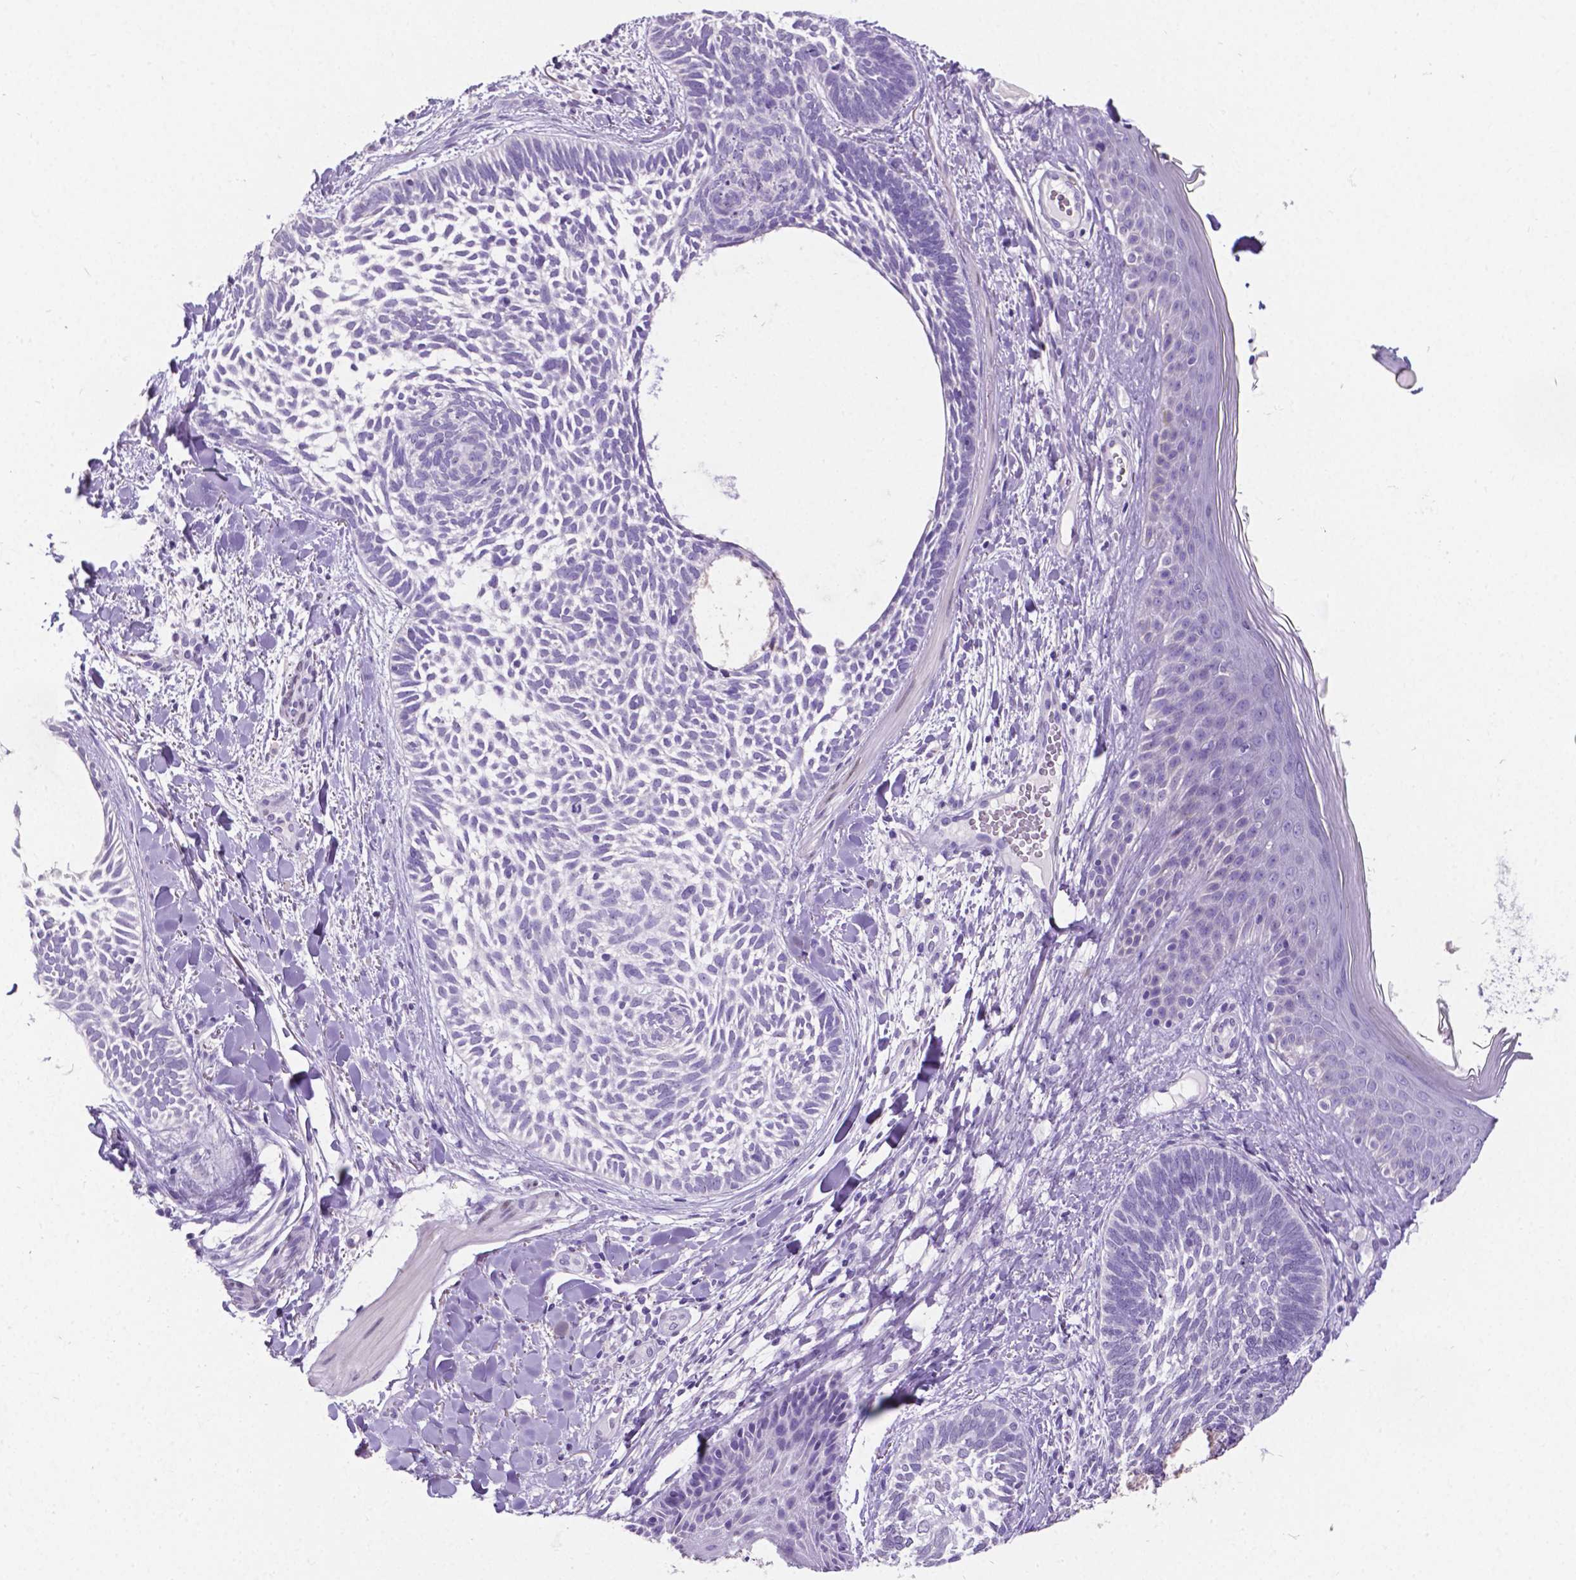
{"staining": {"intensity": "negative", "quantity": "none", "location": "none"}, "tissue": "skin cancer", "cell_type": "Tumor cells", "image_type": "cancer", "snomed": [{"axis": "morphology", "description": "Normal tissue, NOS"}, {"axis": "morphology", "description": "Basal cell carcinoma"}, {"axis": "topography", "description": "Skin"}], "caption": "A histopathology image of skin cancer stained for a protein exhibits no brown staining in tumor cells.", "gene": "SATB2", "patient": {"sex": "male", "age": 46}}